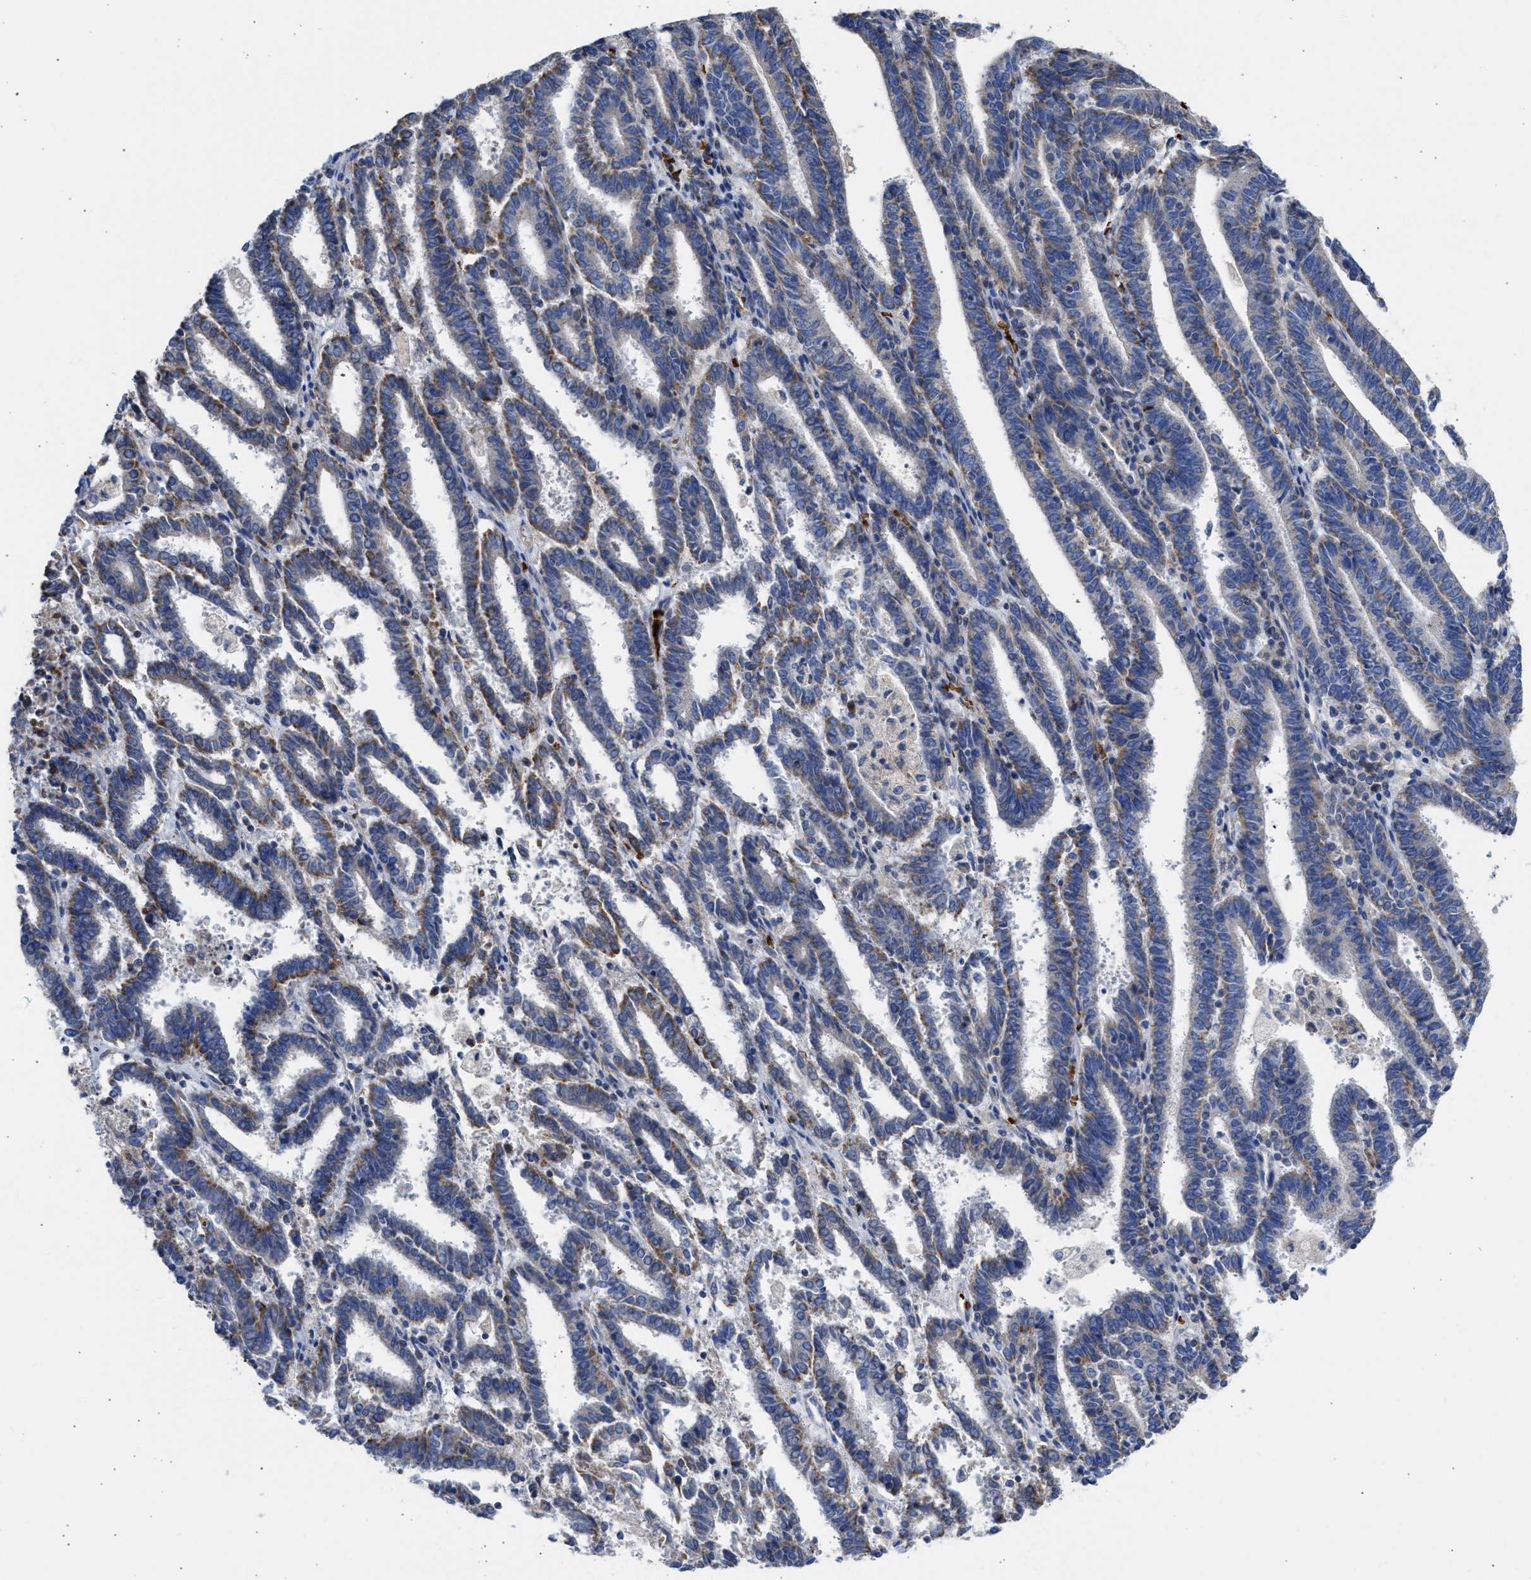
{"staining": {"intensity": "moderate", "quantity": "25%-75%", "location": "cytoplasmic/membranous"}, "tissue": "endometrial cancer", "cell_type": "Tumor cells", "image_type": "cancer", "snomed": [{"axis": "morphology", "description": "Adenocarcinoma, NOS"}, {"axis": "topography", "description": "Uterus"}], "caption": "This histopathology image exhibits immunohistochemistry staining of human endometrial adenocarcinoma, with medium moderate cytoplasmic/membranous positivity in approximately 25%-75% of tumor cells.", "gene": "BTG3", "patient": {"sex": "female", "age": 83}}